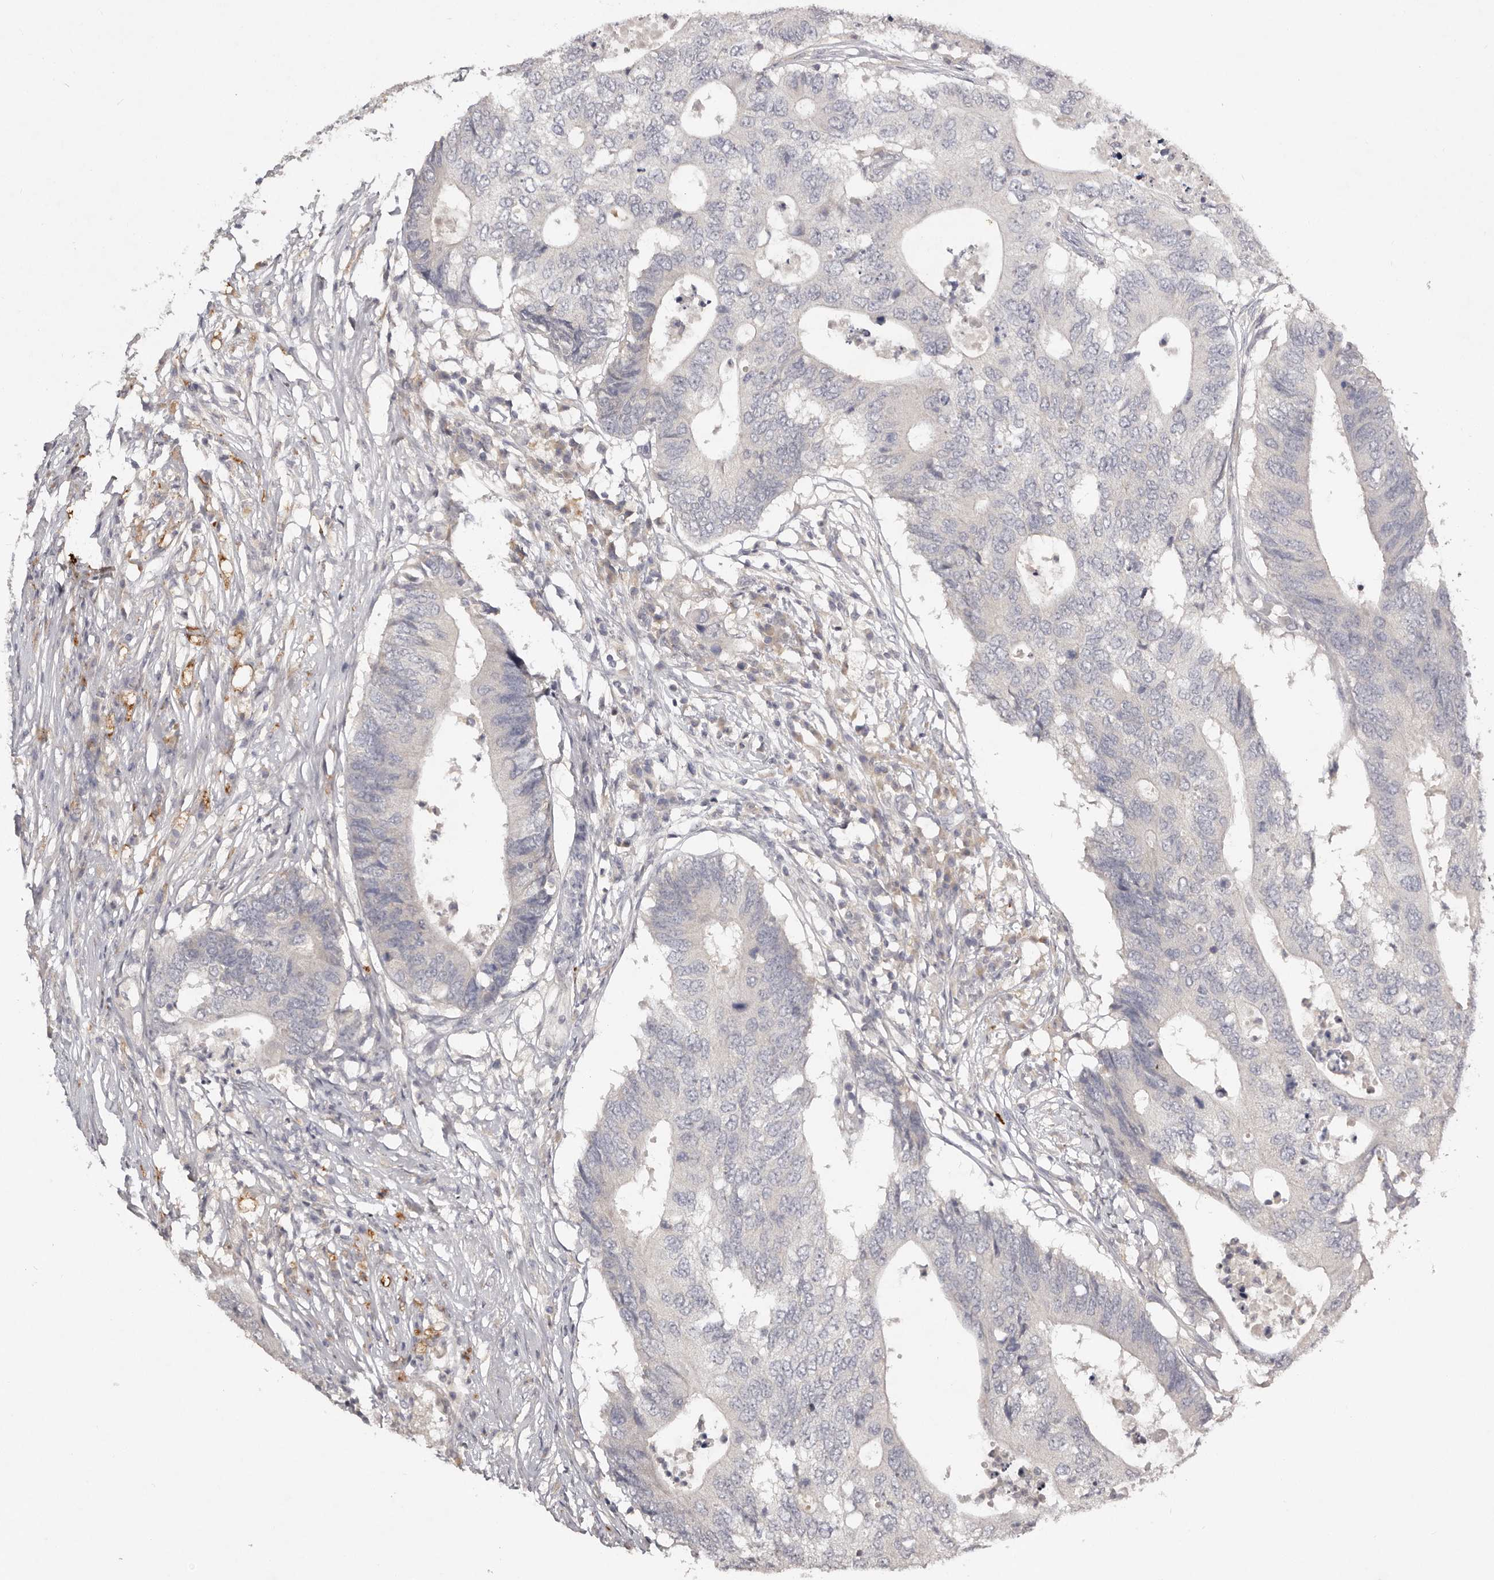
{"staining": {"intensity": "negative", "quantity": "none", "location": "none"}, "tissue": "colorectal cancer", "cell_type": "Tumor cells", "image_type": "cancer", "snomed": [{"axis": "morphology", "description": "Adenocarcinoma, NOS"}, {"axis": "topography", "description": "Colon"}], "caption": "There is no significant expression in tumor cells of adenocarcinoma (colorectal). (Stains: DAB IHC with hematoxylin counter stain, Microscopy: brightfield microscopy at high magnification).", "gene": "SCUBE2", "patient": {"sex": "male", "age": 71}}